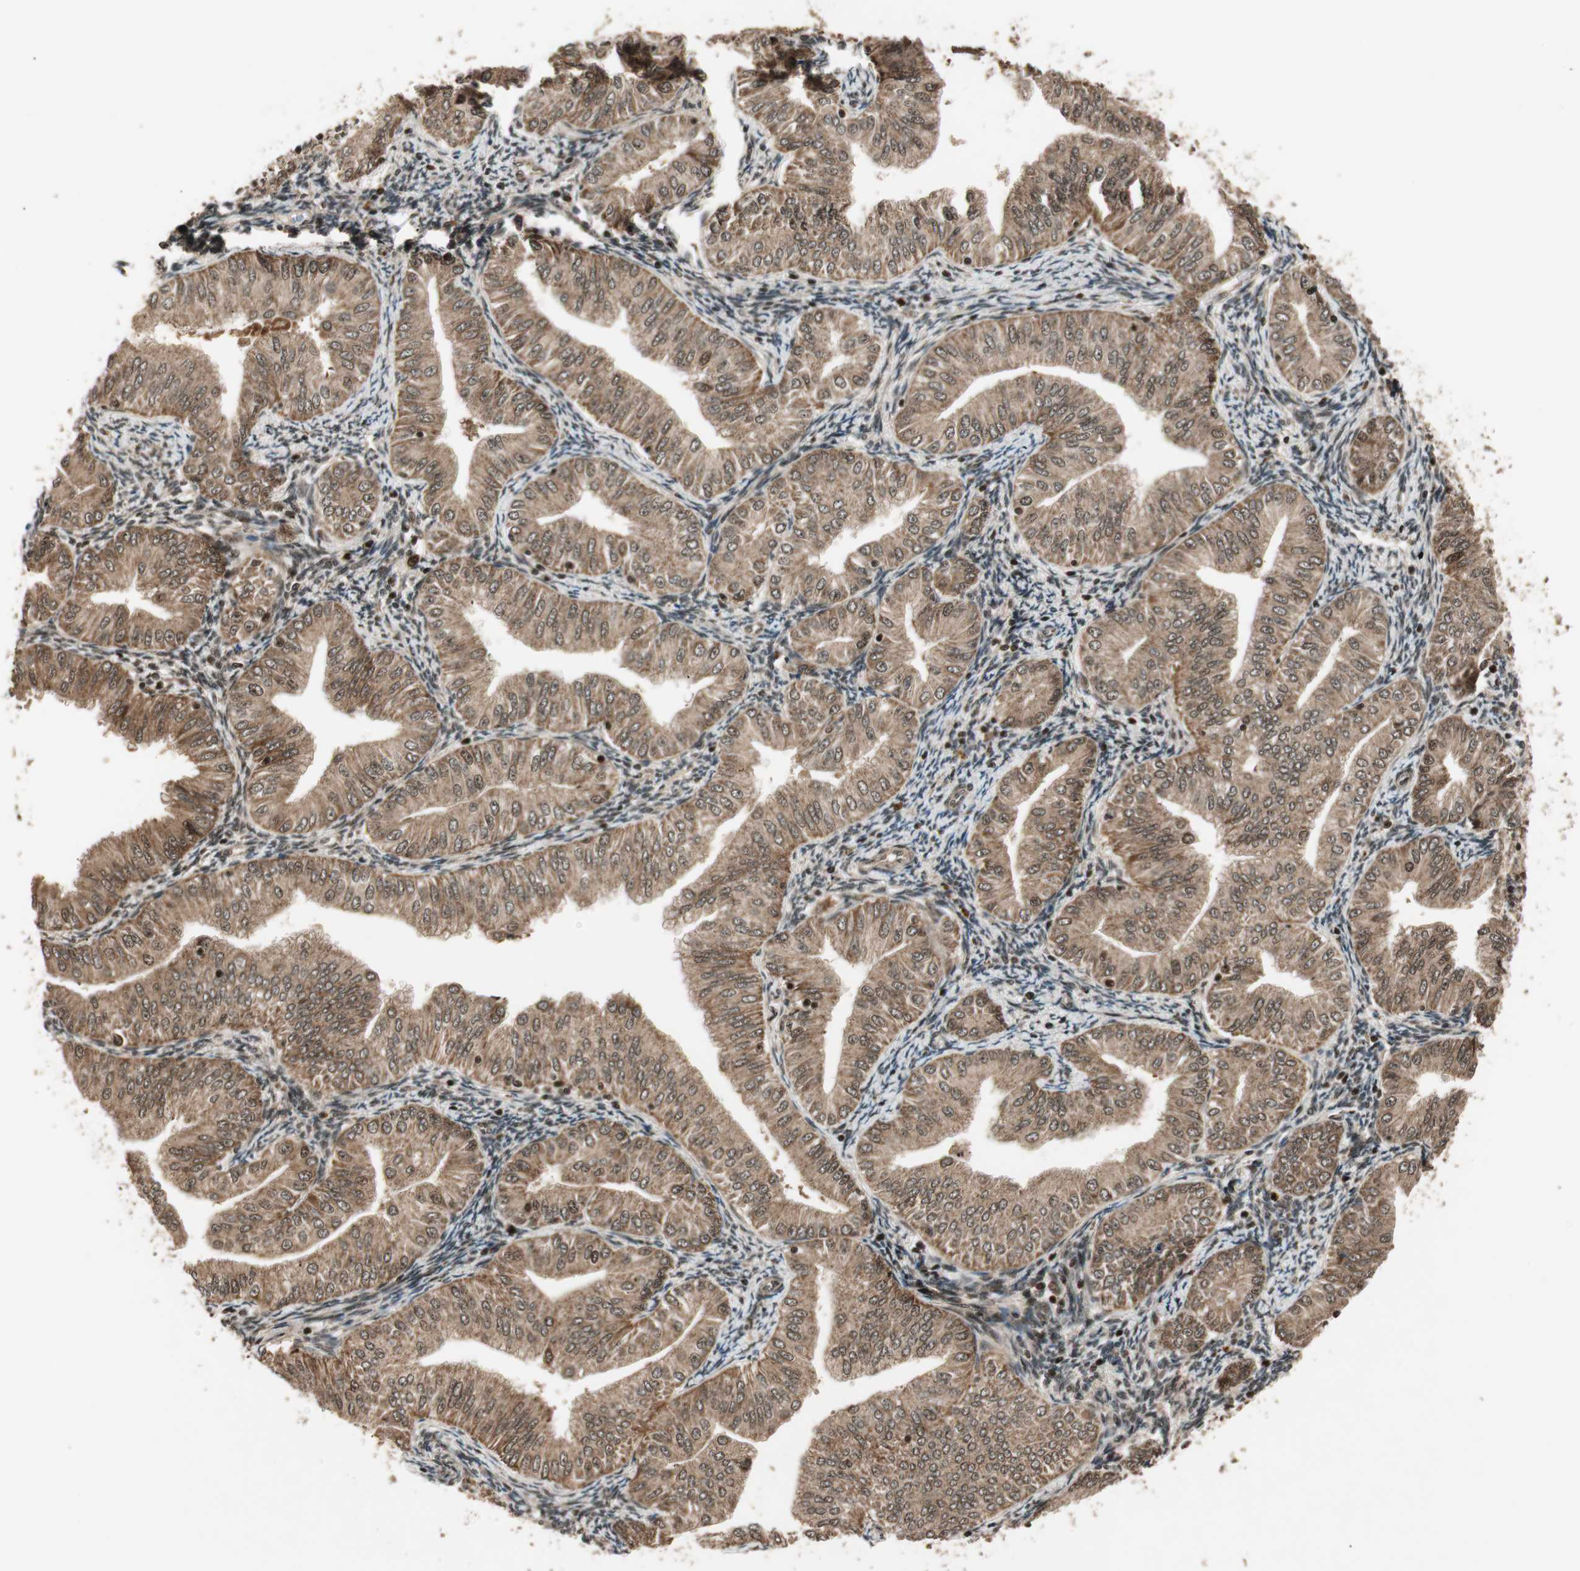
{"staining": {"intensity": "moderate", "quantity": ">75%", "location": "cytoplasmic/membranous,nuclear"}, "tissue": "endometrial cancer", "cell_type": "Tumor cells", "image_type": "cancer", "snomed": [{"axis": "morphology", "description": "Normal tissue, NOS"}, {"axis": "morphology", "description": "Adenocarcinoma, NOS"}, {"axis": "topography", "description": "Endometrium"}], "caption": "The histopathology image demonstrates a brown stain indicating the presence of a protein in the cytoplasmic/membranous and nuclear of tumor cells in endometrial cancer (adenocarcinoma). Ihc stains the protein in brown and the nuclei are stained blue.", "gene": "RPA3", "patient": {"sex": "female", "age": 53}}